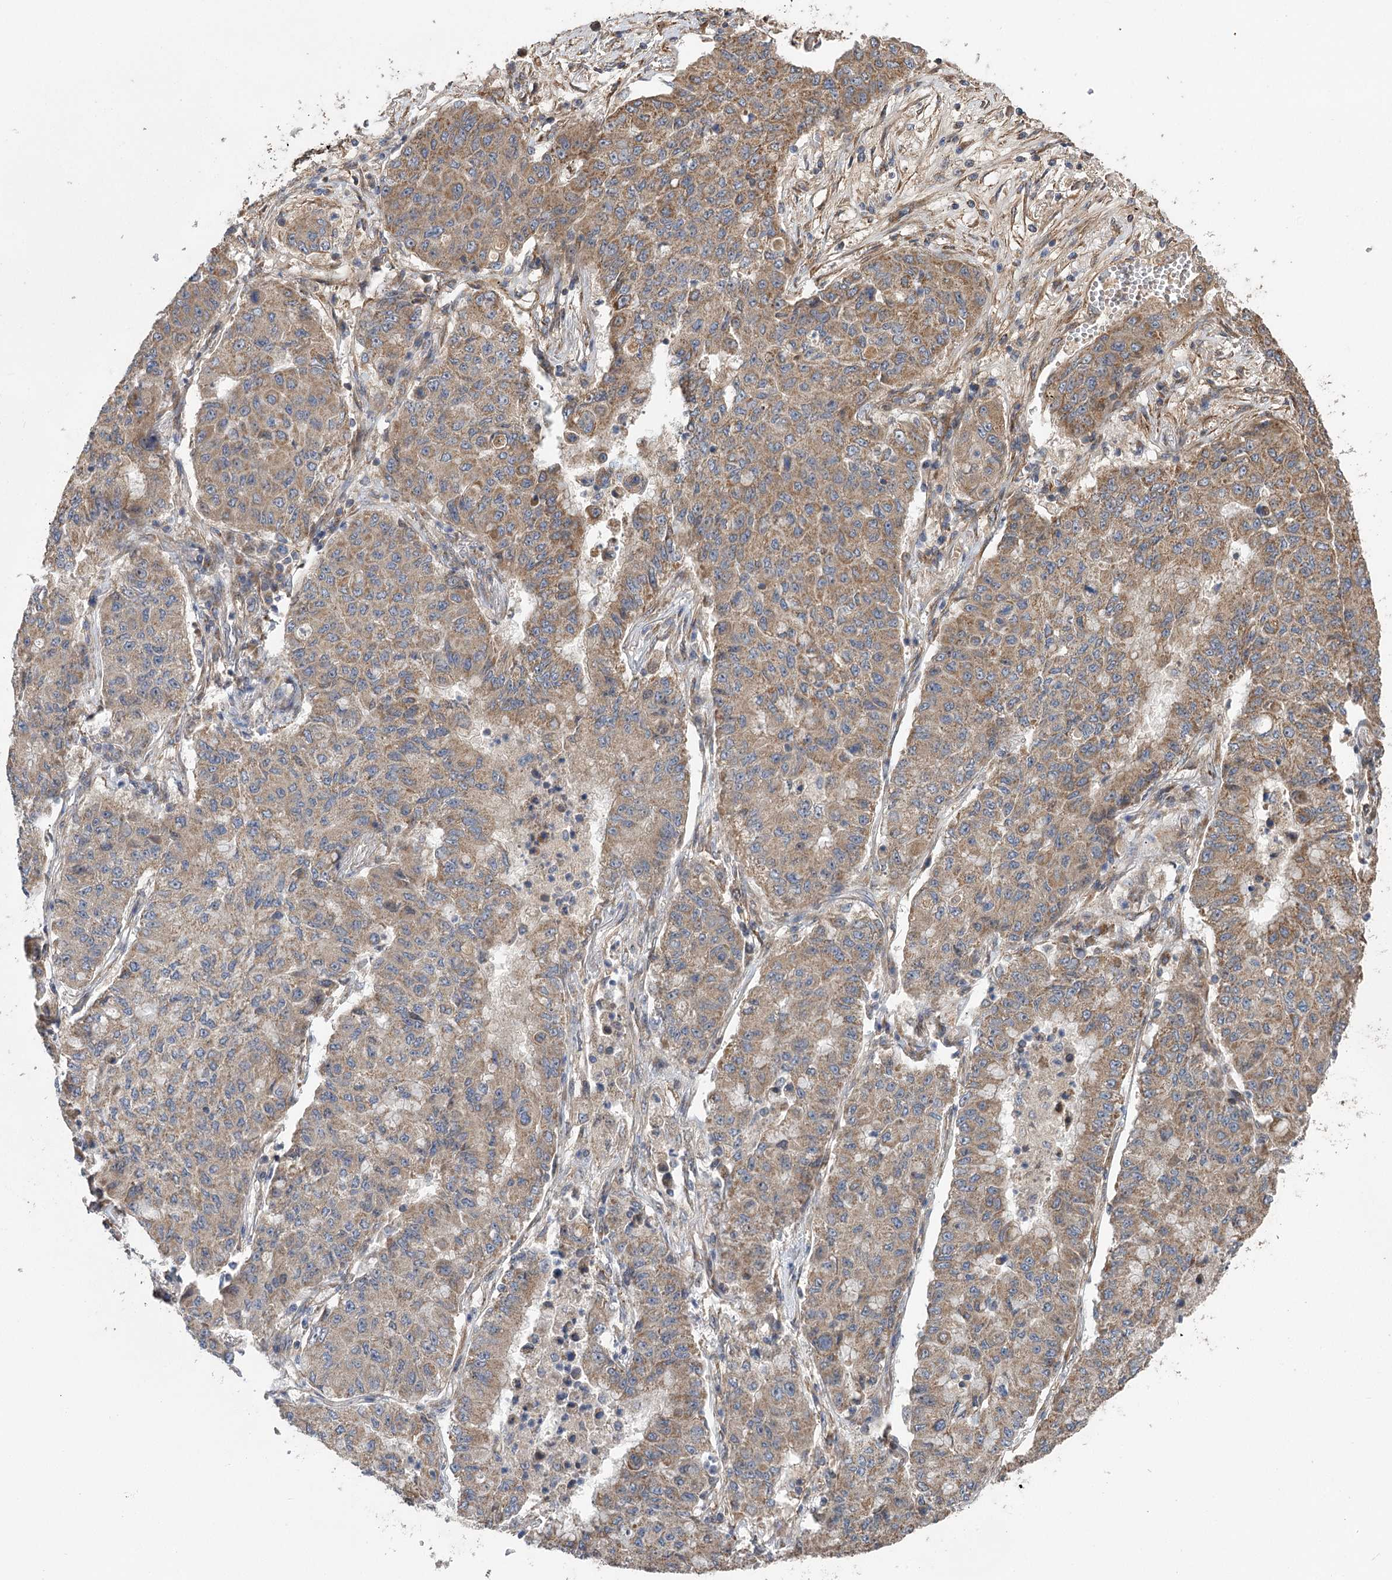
{"staining": {"intensity": "moderate", "quantity": ">75%", "location": "cytoplasmic/membranous"}, "tissue": "lung cancer", "cell_type": "Tumor cells", "image_type": "cancer", "snomed": [{"axis": "morphology", "description": "Squamous cell carcinoma, NOS"}, {"axis": "topography", "description": "Lung"}], "caption": "A micrograph showing moderate cytoplasmic/membranous expression in approximately >75% of tumor cells in lung cancer, as visualized by brown immunohistochemical staining.", "gene": "RWDD4", "patient": {"sex": "male", "age": 74}}